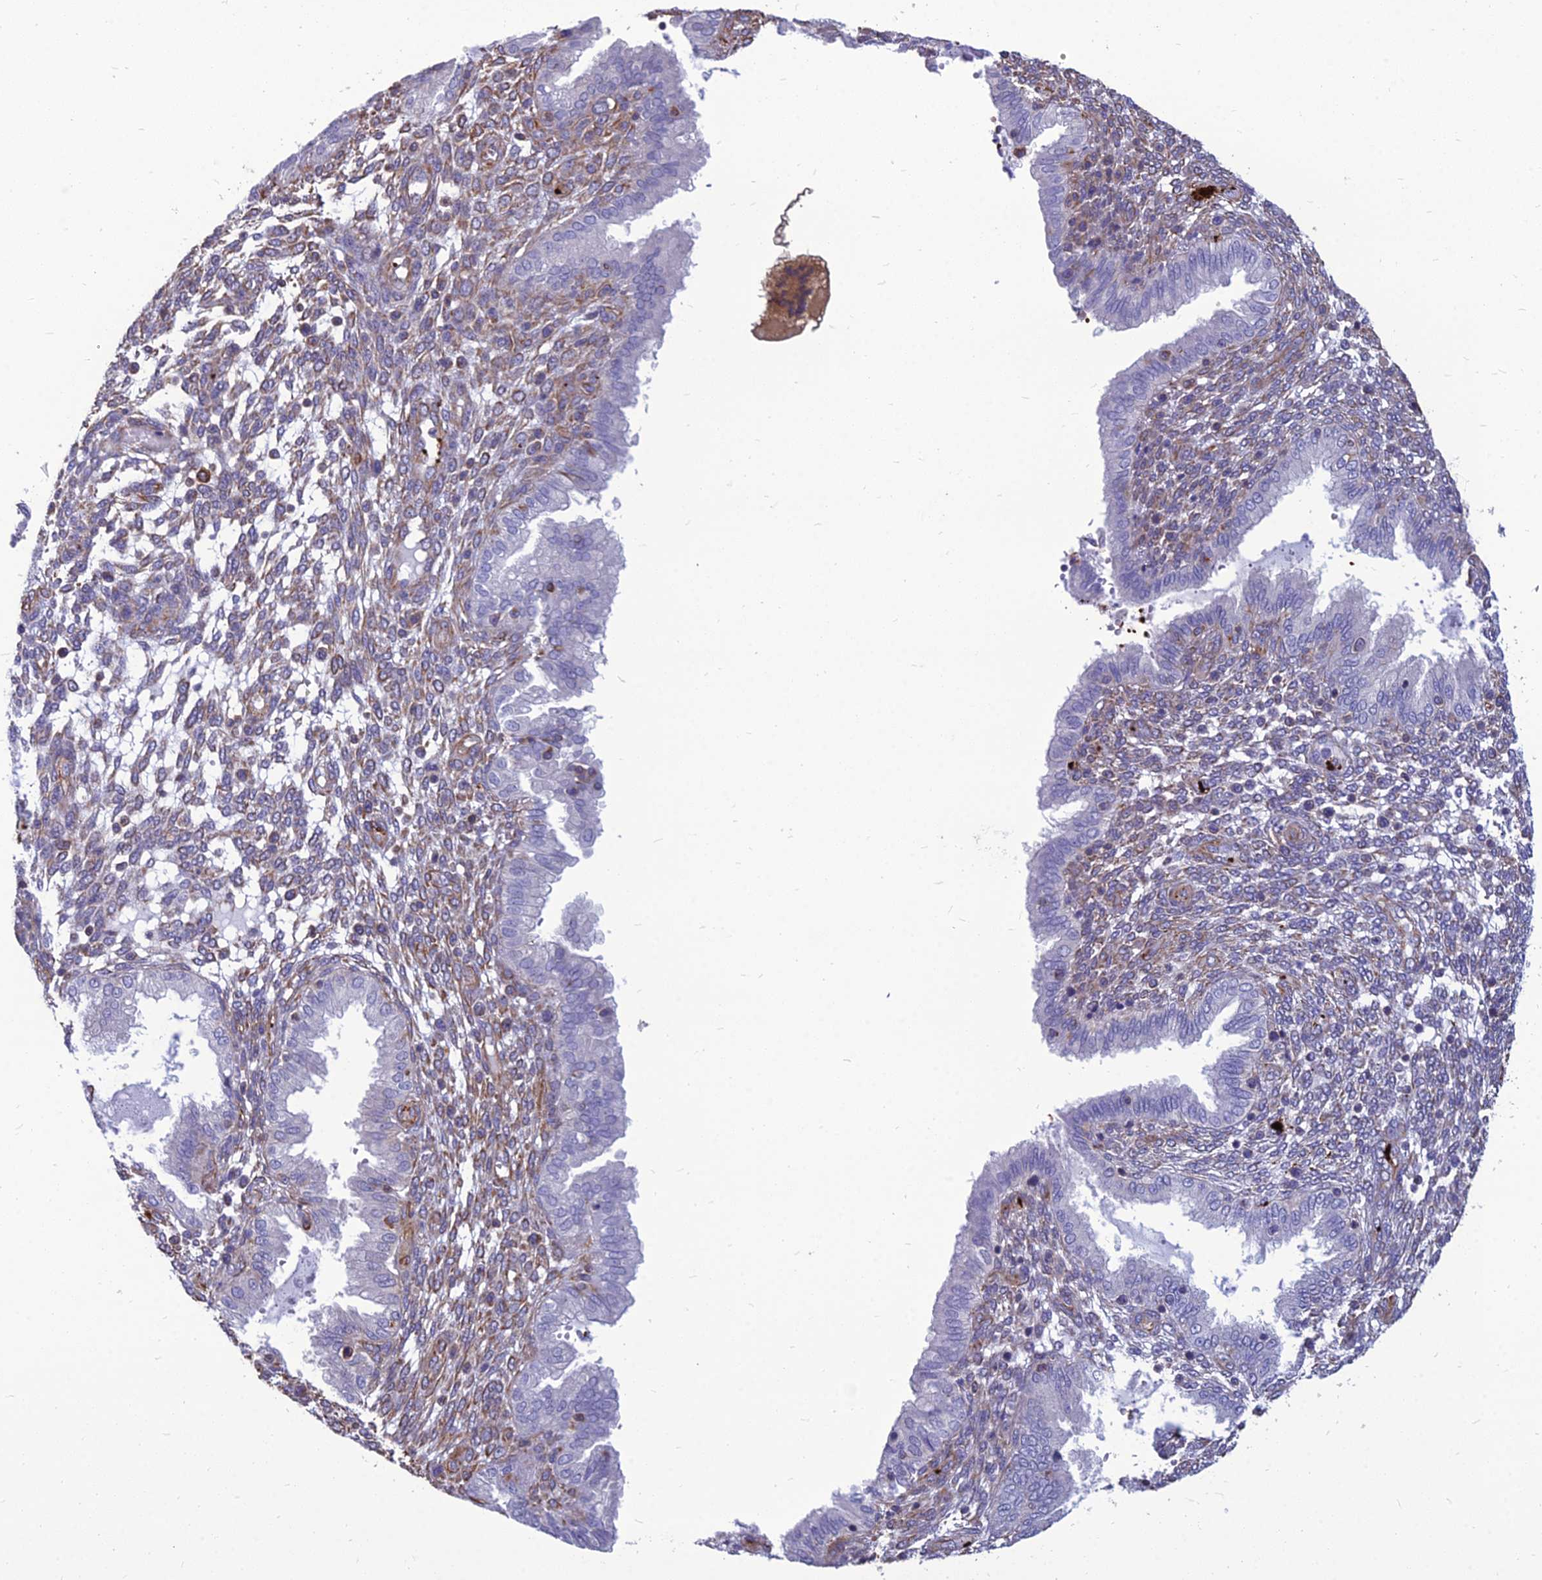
{"staining": {"intensity": "weak", "quantity": "<25%", "location": "cytoplasmic/membranous"}, "tissue": "endometrium", "cell_type": "Cells in endometrial stroma", "image_type": "normal", "snomed": [{"axis": "morphology", "description": "Normal tissue, NOS"}, {"axis": "topography", "description": "Endometrium"}], "caption": "Protein analysis of benign endometrium shows no significant positivity in cells in endometrial stroma. (Immunohistochemistry (ihc), brightfield microscopy, high magnification).", "gene": "PSMD11", "patient": {"sex": "female", "age": 33}}